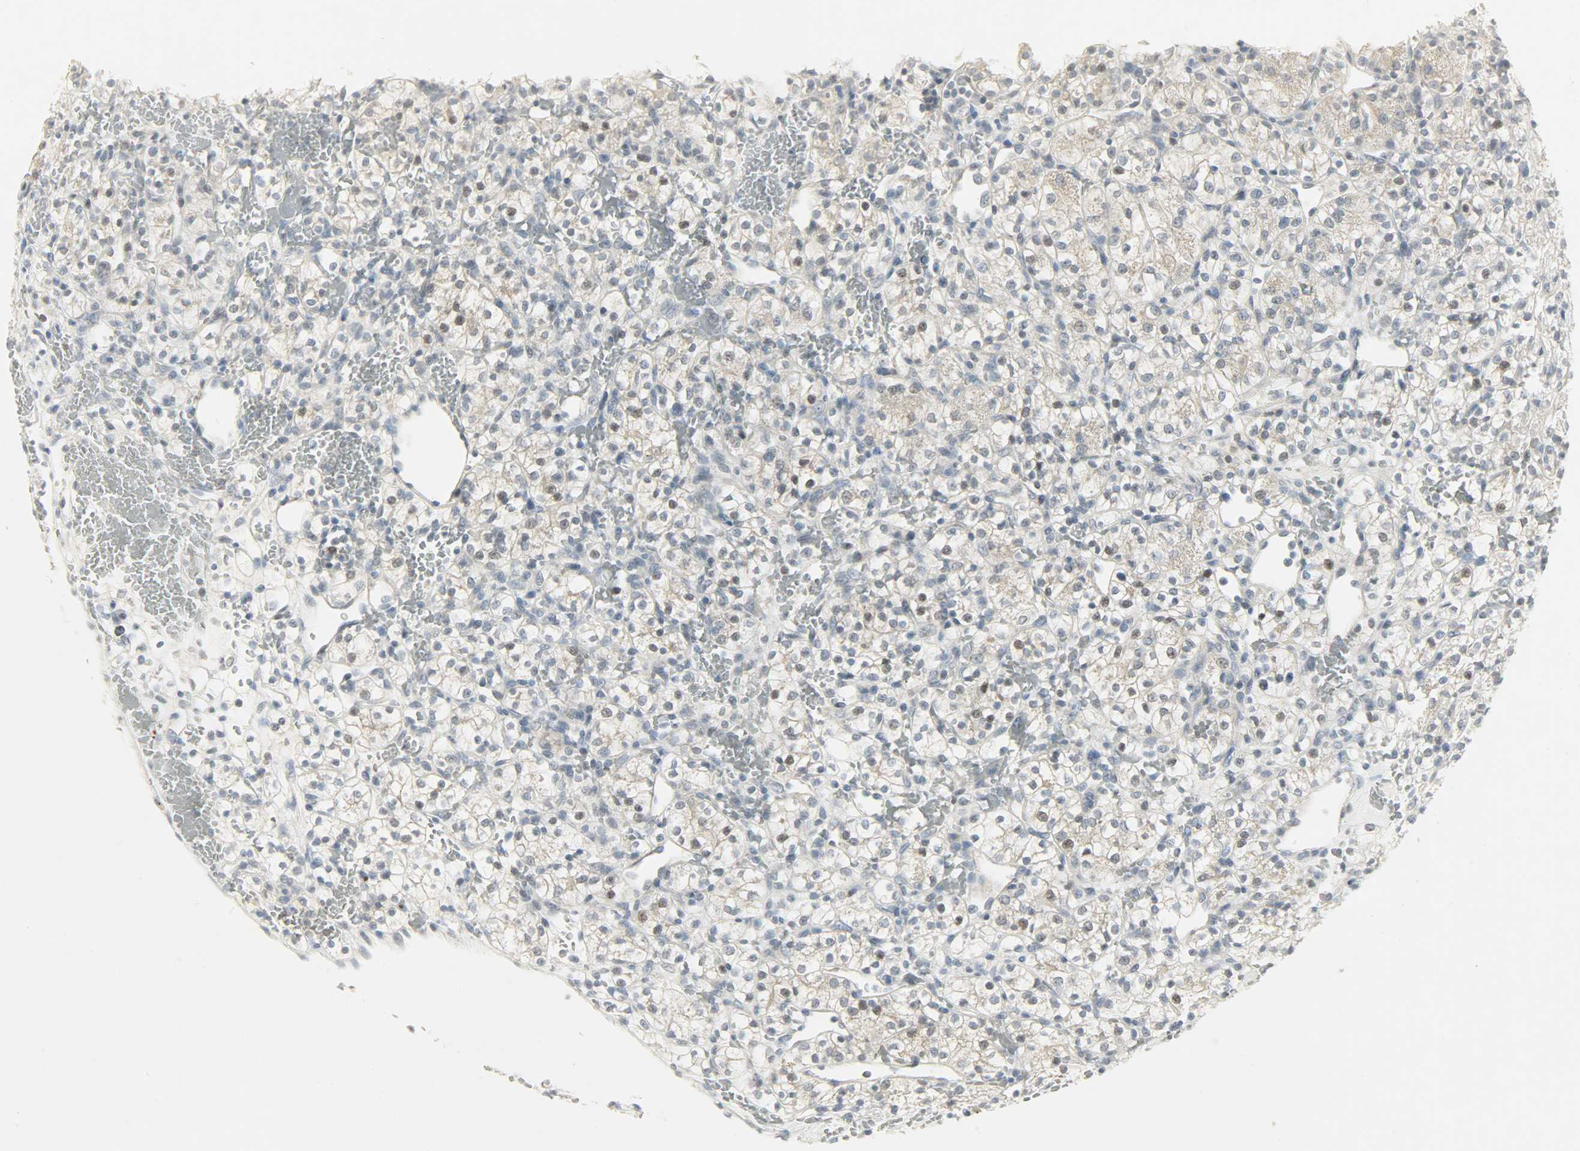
{"staining": {"intensity": "moderate", "quantity": "25%-75%", "location": "cytoplasmic/membranous,nuclear"}, "tissue": "renal cancer", "cell_type": "Tumor cells", "image_type": "cancer", "snomed": [{"axis": "morphology", "description": "Adenocarcinoma, NOS"}, {"axis": "topography", "description": "Kidney"}], "caption": "IHC photomicrograph of human adenocarcinoma (renal) stained for a protein (brown), which demonstrates medium levels of moderate cytoplasmic/membranous and nuclear positivity in approximately 25%-75% of tumor cells.", "gene": "CAMK4", "patient": {"sex": "female", "age": 60}}